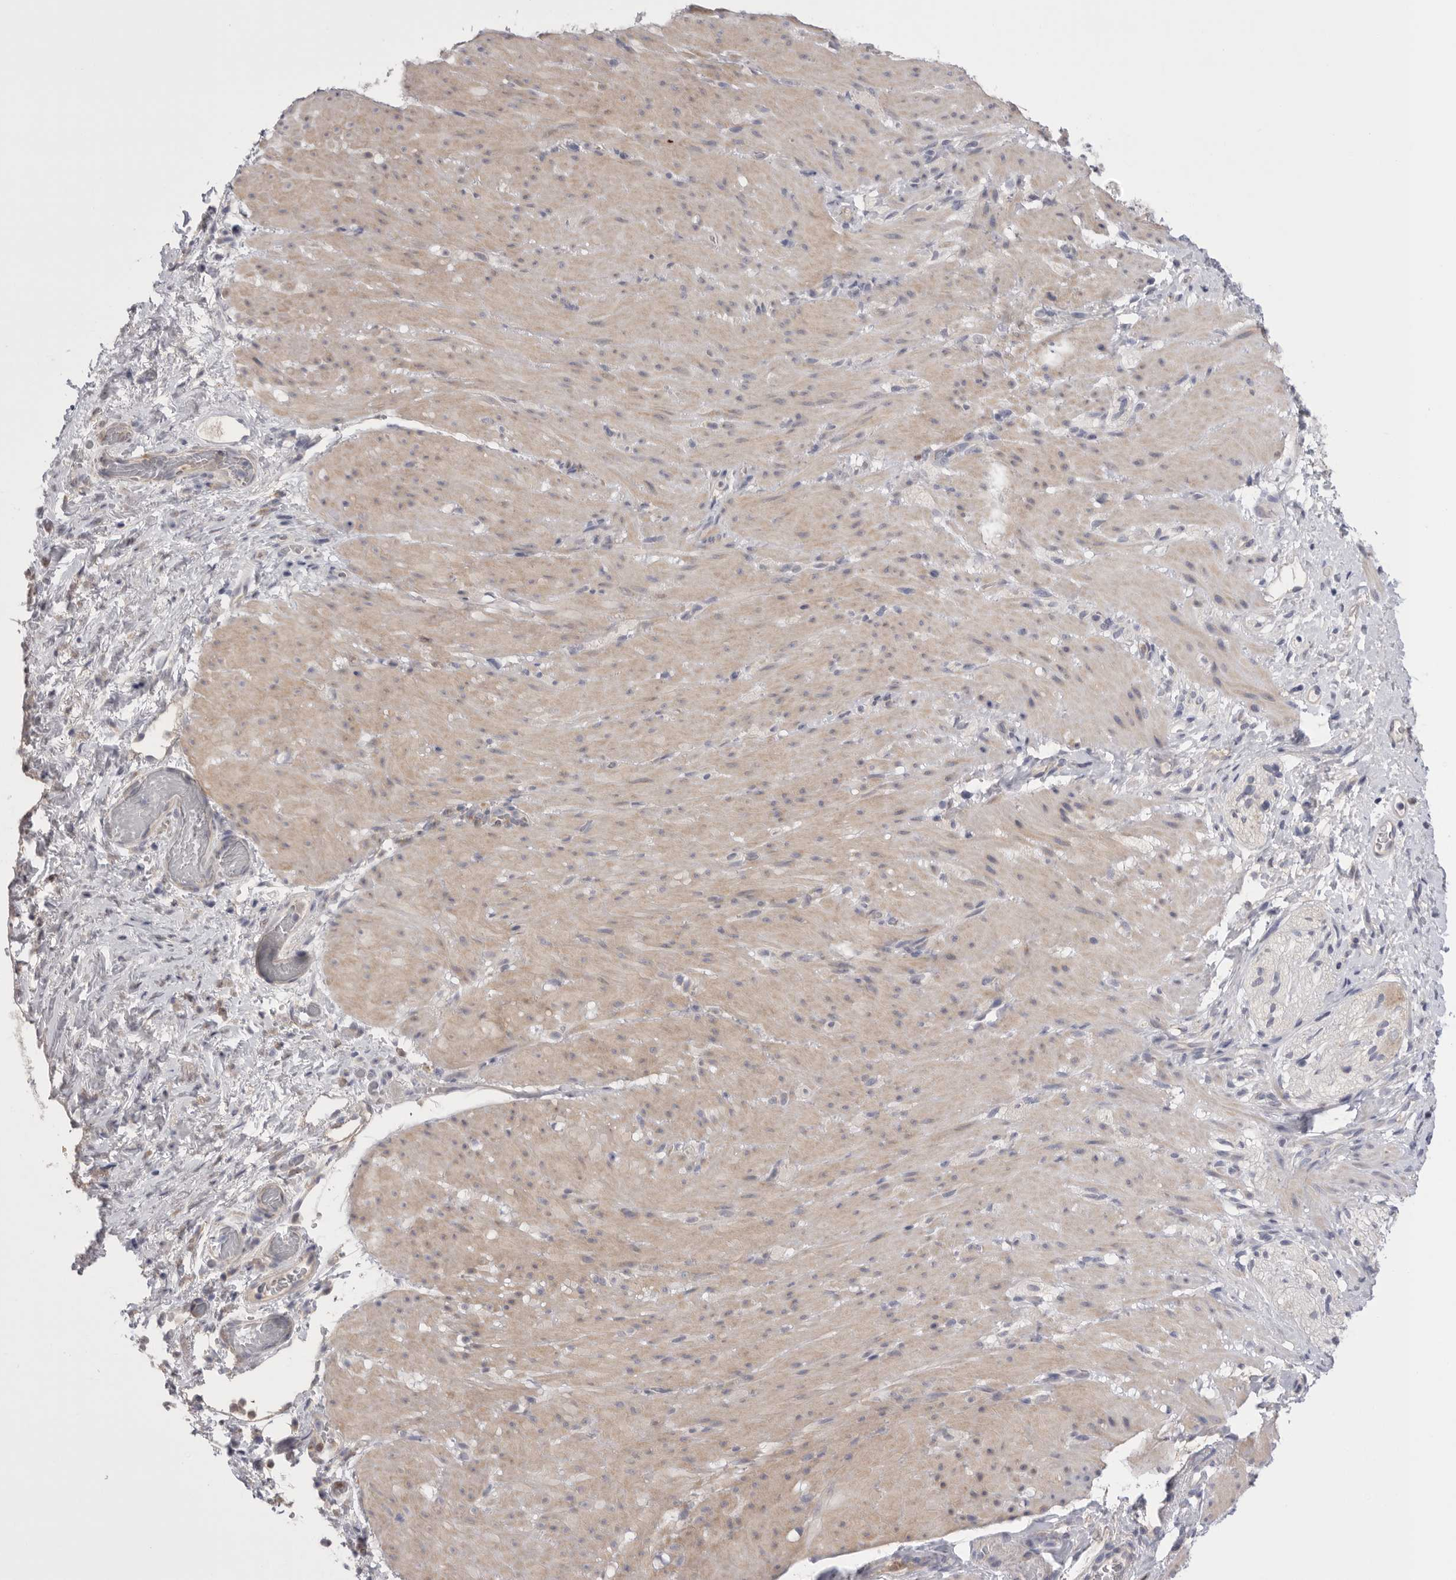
{"staining": {"intensity": "weak", "quantity": "25%-75%", "location": "cytoplasmic/membranous"}, "tissue": "smooth muscle", "cell_type": "Smooth muscle cells", "image_type": "normal", "snomed": [{"axis": "morphology", "description": "Normal tissue, NOS"}, {"axis": "topography", "description": "Smooth muscle"}, {"axis": "topography", "description": "Small intestine"}], "caption": "DAB immunohistochemical staining of benign human smooth muscle displays weak cytoplasmic/membranous protein positivity in about 25%-75% of smooth muscle cells.", "gene": "CCDC126", "patient": {"sex": "female", "age": 84}}